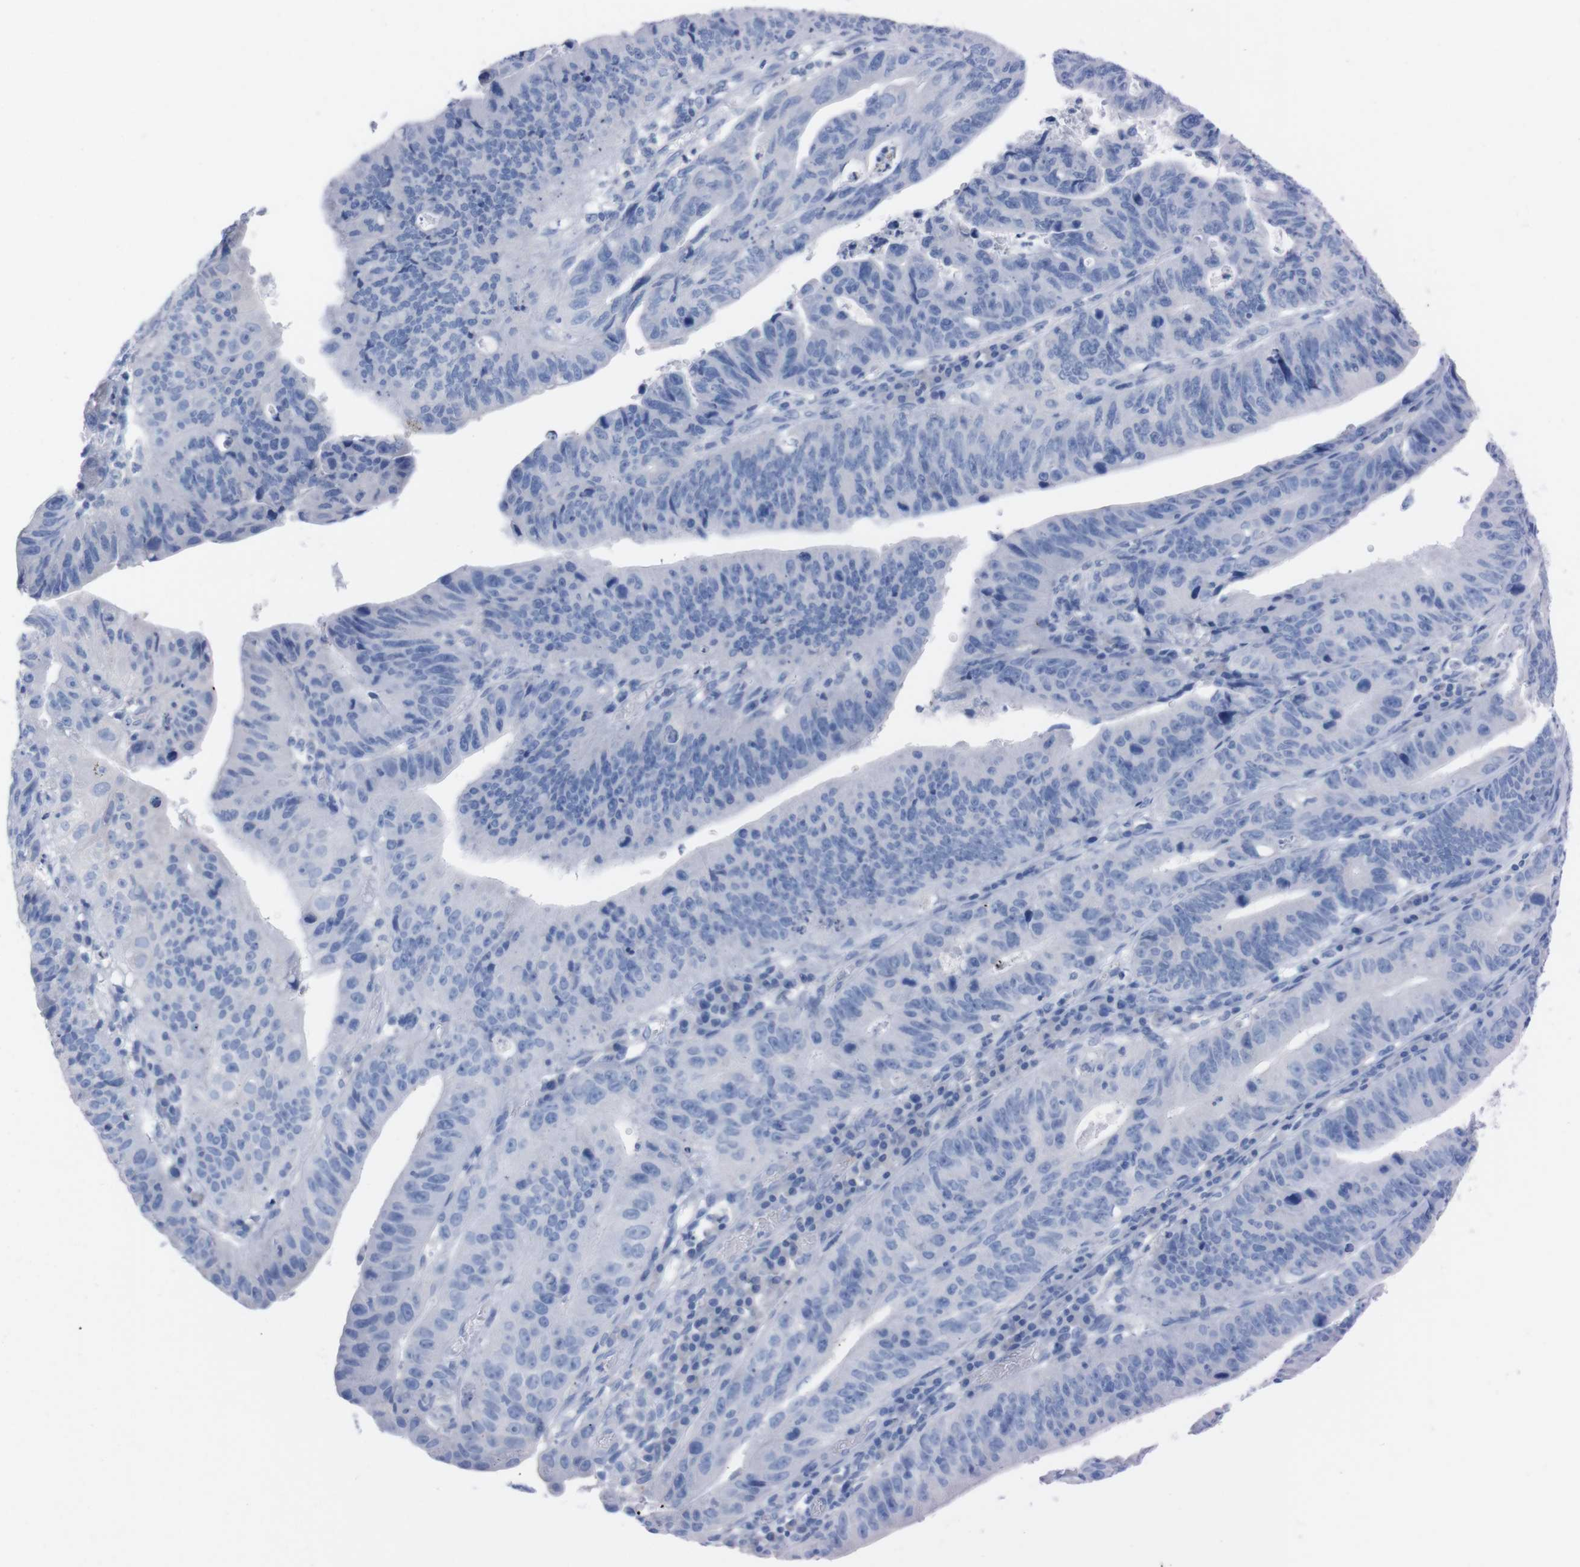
{"staining": {"intensity": "negative", "quantity": "none", "location": "none"}, "tissue": "stomach cancer", "cell_type": "Tumor cells", "image_type": "cancer", "snomed": [{"axis": "morphology", "description": "Adenocarcinoma, NOS"}, {"axis": "topography", "description": "Stomach"}], "caption": "There is no significant positivity in tumor cells of stomach cancer (adenocarcinoma).", "gene": "TMEM243", "patient": {"sex": "male", "age": 59}}